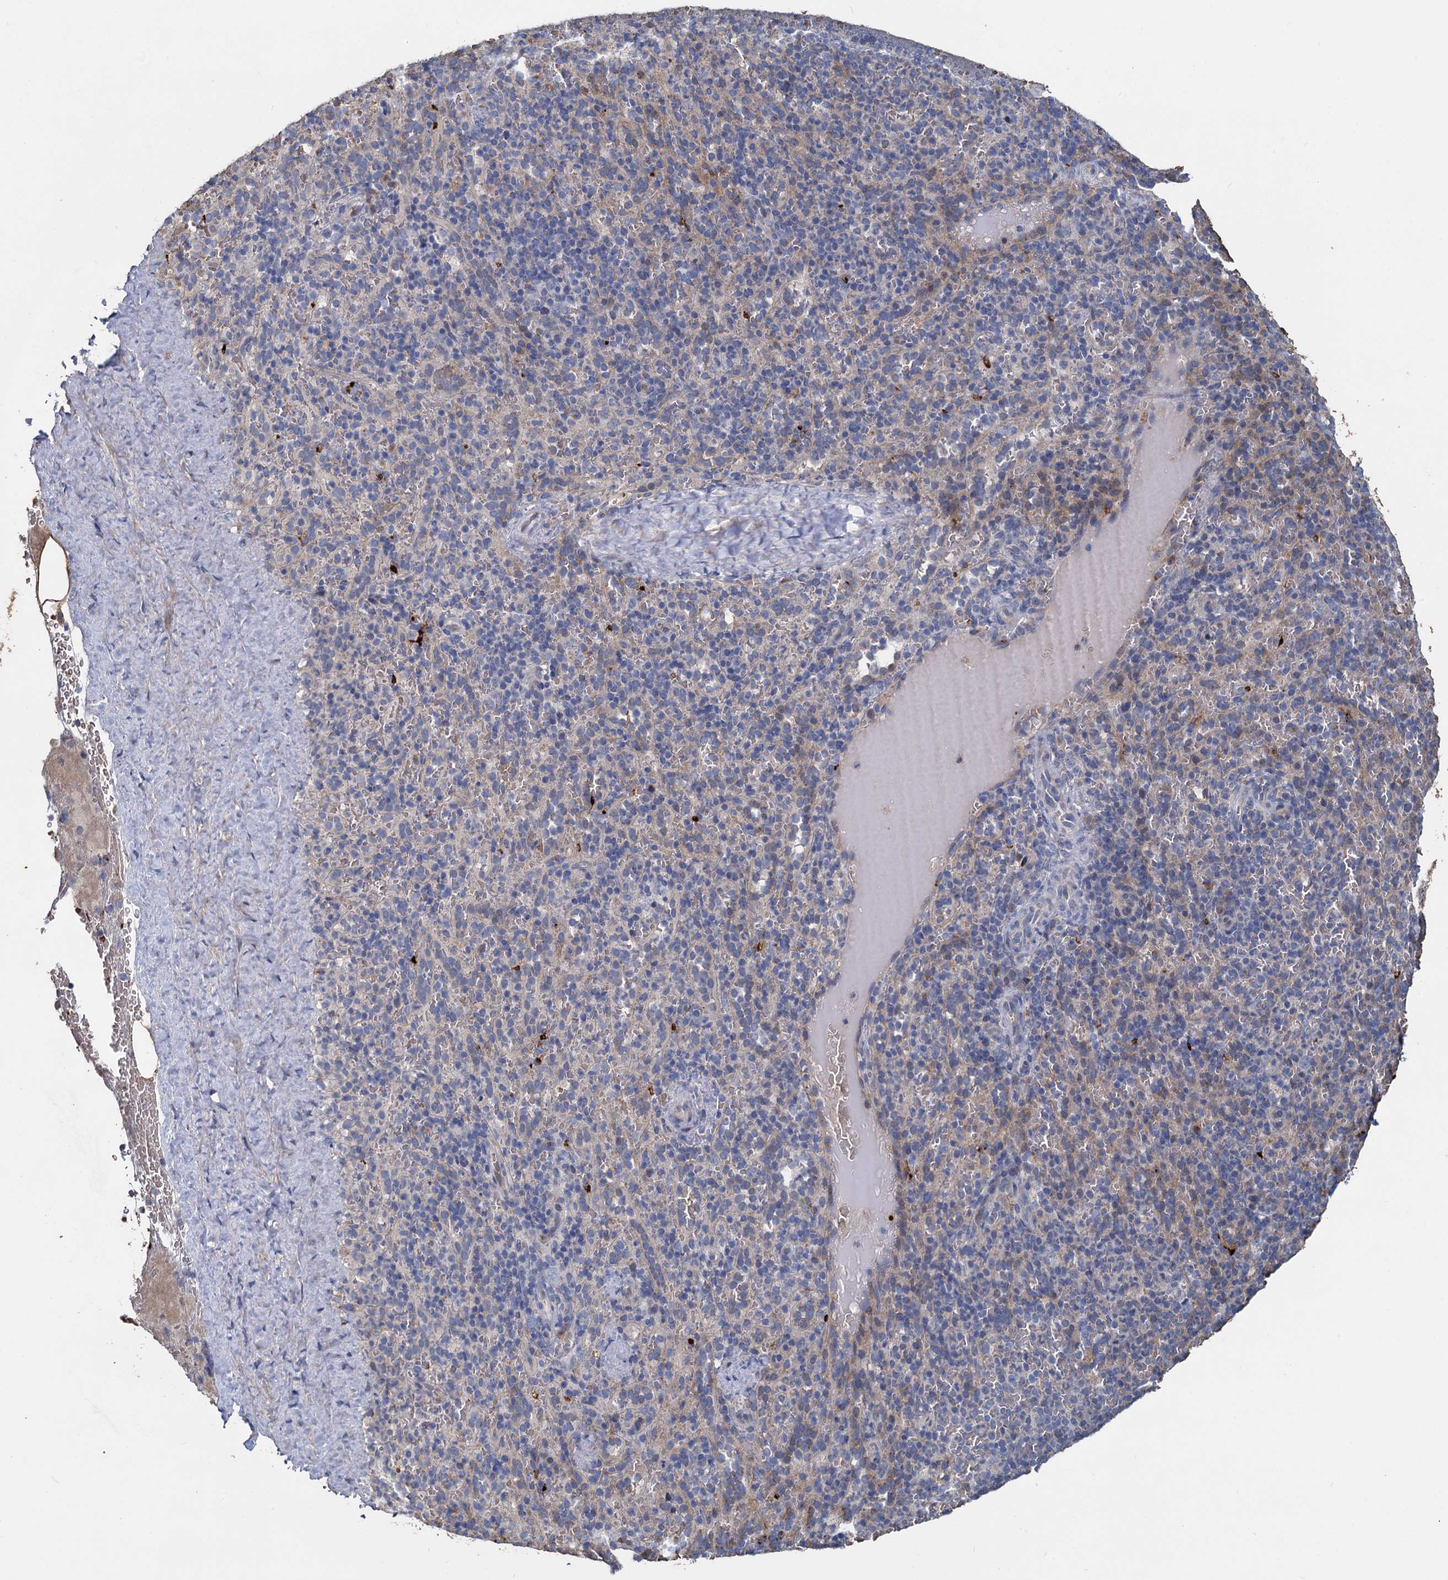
{"staining": {"intensity": "strong", "quantity": "<25%", "location": "cytoplasmic/membranous"}, "tissue": "spleen", "cell_type": "Cells in red pulp", "image_type": "normal", "snomed": [{"axis": "morphology", "description": "Normal tissue, NOS"}, {"axis": "topography", "description": "Spleen"}], "caption": "Protein analysis of benign spleen exhibits strong cytoplasmic/membranous staining in about <25% of cells in red pulp.", "gene": "TCTN2", "patient": {"sex": "female", "age": 21}}